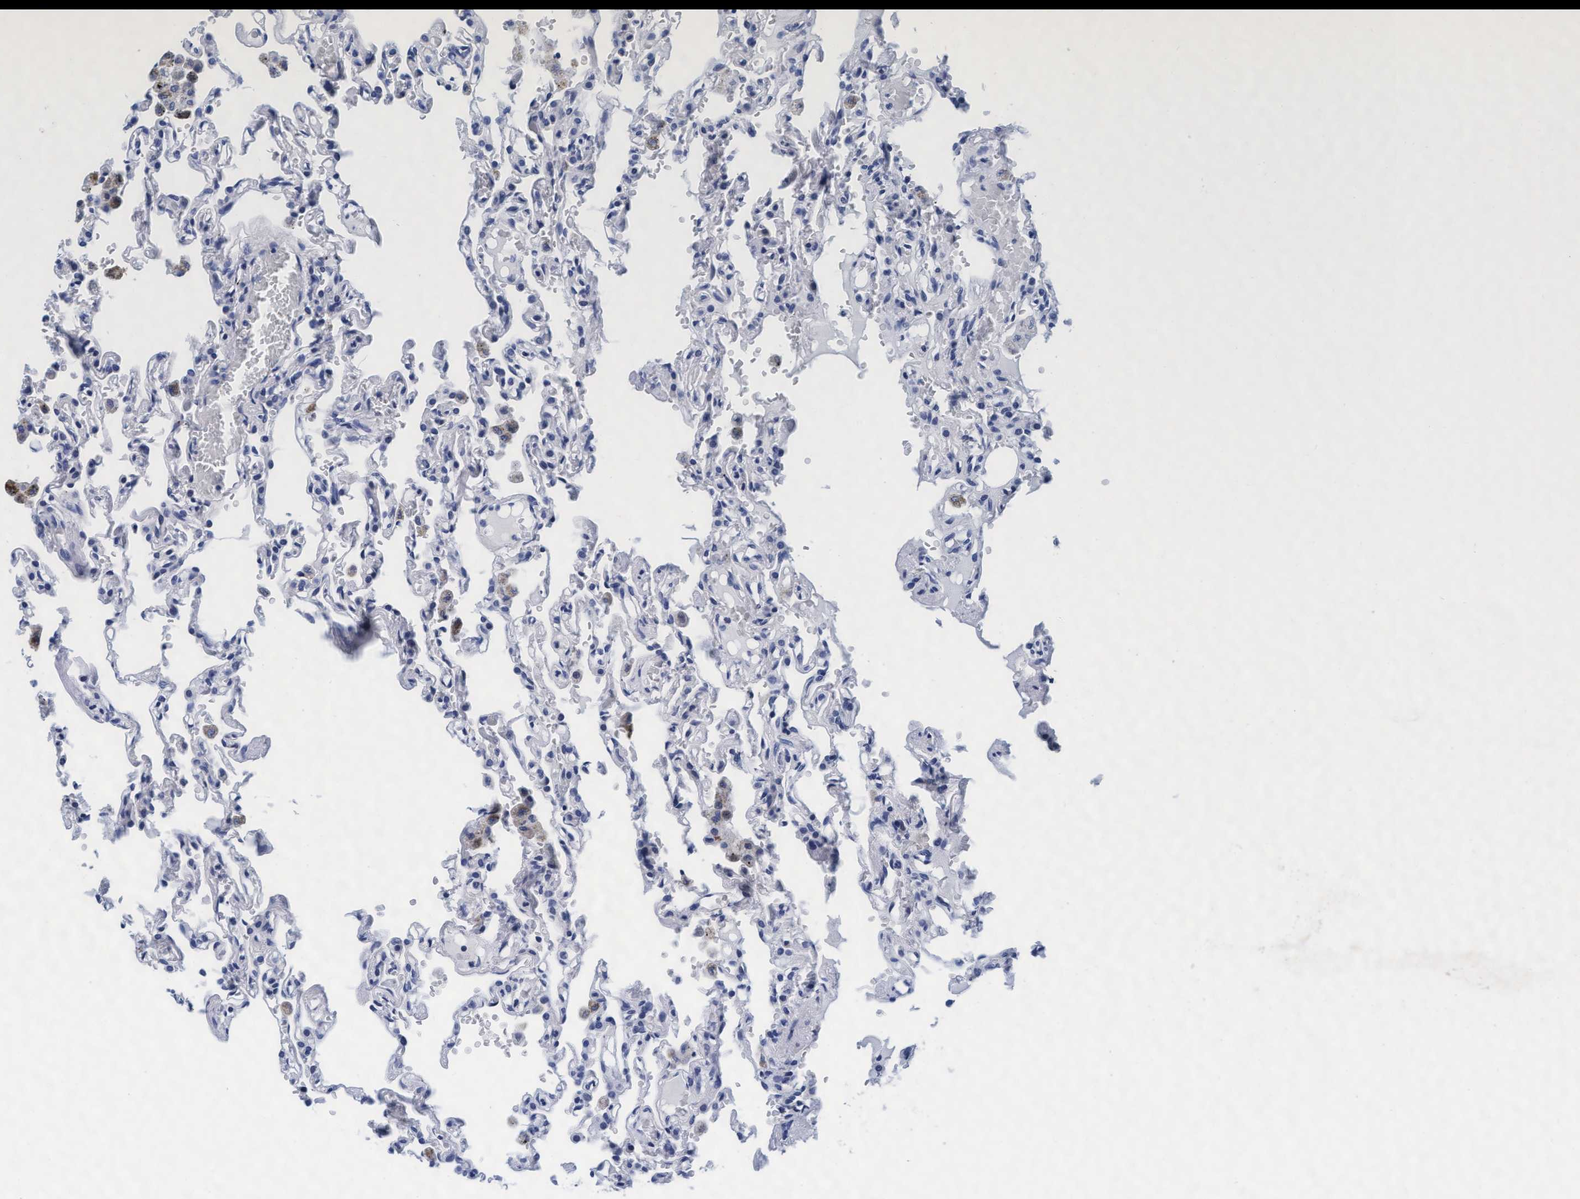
{"staining": {"intensity": "weak", "quantity": "<25%", "location": "cytoplasmic/membranous"}, "tissue": "lung", "cell_type": "Alveolar cells", "image_type": "normal", "snomed": [{"axis": "morphology", "description": "Normal tissue, NOS"}, {"axis": "topography", "description": "Lung"}], "caption": "Immunohistochemistry of normal human lung reveals no positivity in alveolar cells.", "gene": "ARSG", "patient": {"sex": "male", "age": 21}}